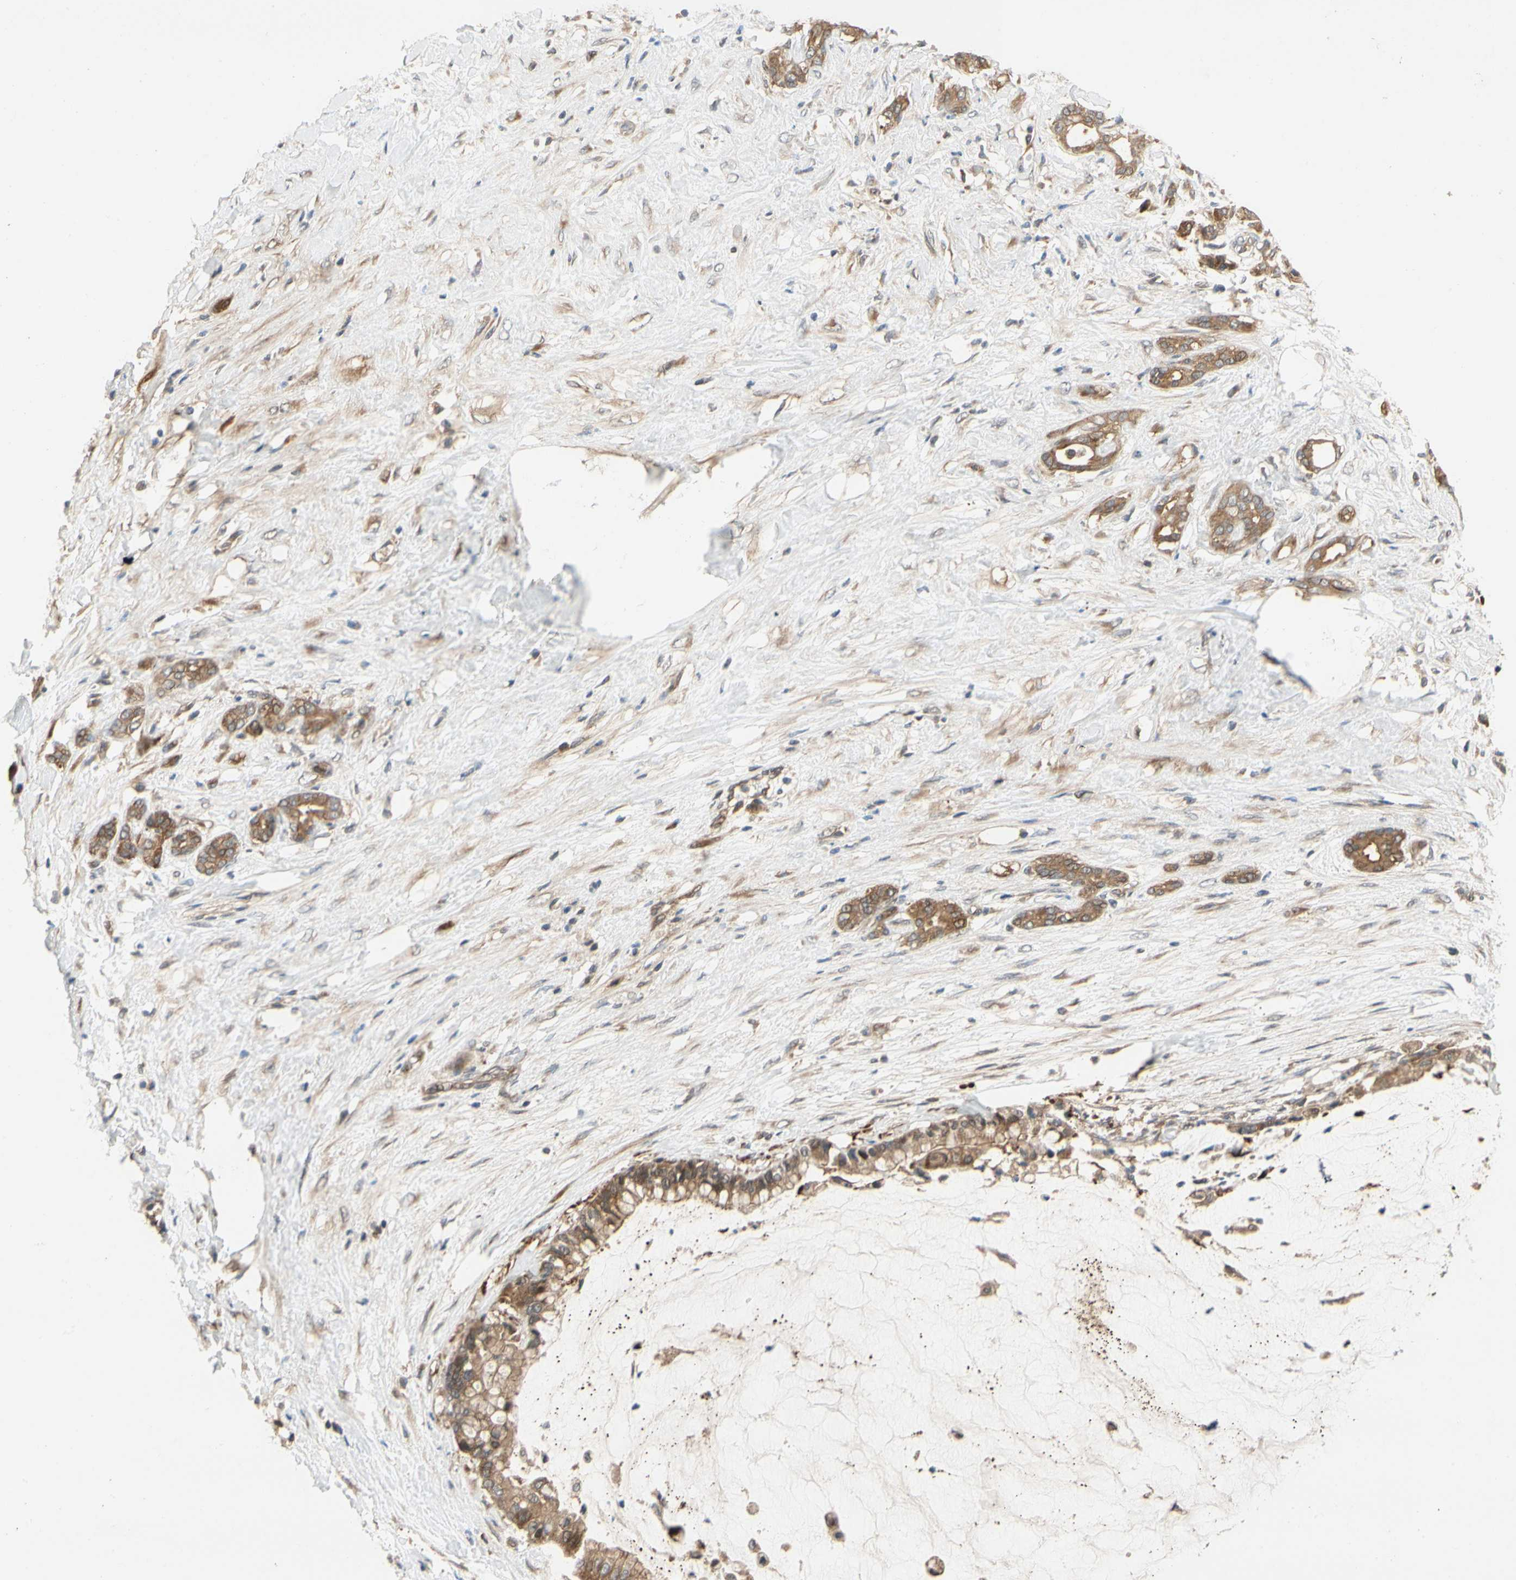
{"staining": {"intensity": "strong", "quantity": ">75%", "location": "cytoplasmic/membranous"}, "tissue": "pancreatic cancer", "cell_type": "Tumor cells", "image_type": "cancer", "snomed": [{"axis": "morphology", "description": "Adenocarcinoma, NOS"}, {"axis": "topography", "description": "Pancreas"}], "caption": "Immunohistochemistry of human pancreatic cancer displays high levels of strong cytoplasmic/membranous staining in about >75% of tumor cells. Nuclei are stained in blue.", "gene": "TDRP", "patient": {"sex": "male", "age": 41}}